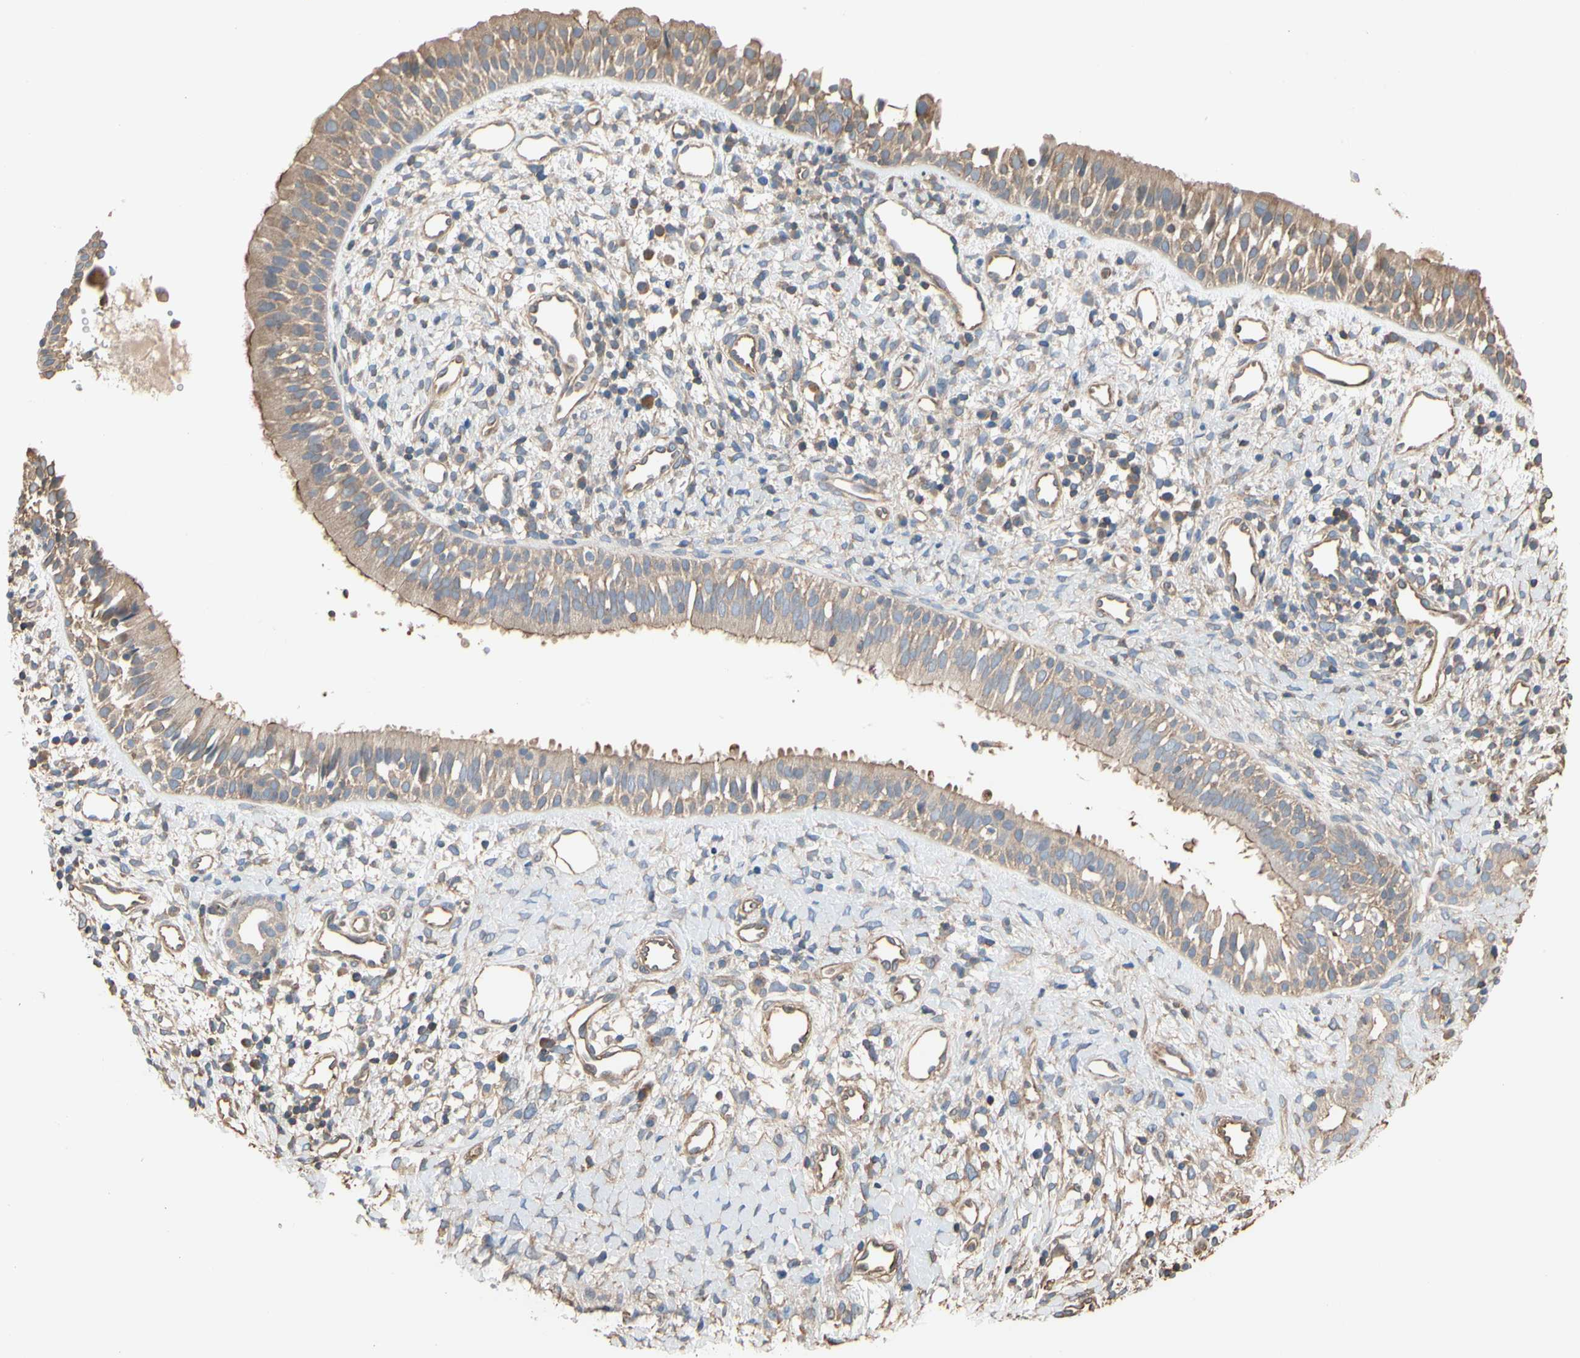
{"staining": {"intensity": "moderate", "quantity": ">75%", "location": "cytoplasmic/membranous"}, "tissue": "nasopharynx", "cell_type": "Respiratory epithelial cells", "image_type": "normal", "snomed": [{"axis": "morphology", "description": "Normal tissue, NOS"}, {"axis": "topography", "description": "Nasopharynx"}], "caption": "High-power microscopy captured an IHC image of benign nasopharynx, revealing moderate cytoplasmic/membranous expression in approximately >75% of respiratory epithelial cells. (Brightfield microscopy of DAB IHC at high magnification).", "gene": "PDZK1", "patient": {"sex": "male", "age": 22}}